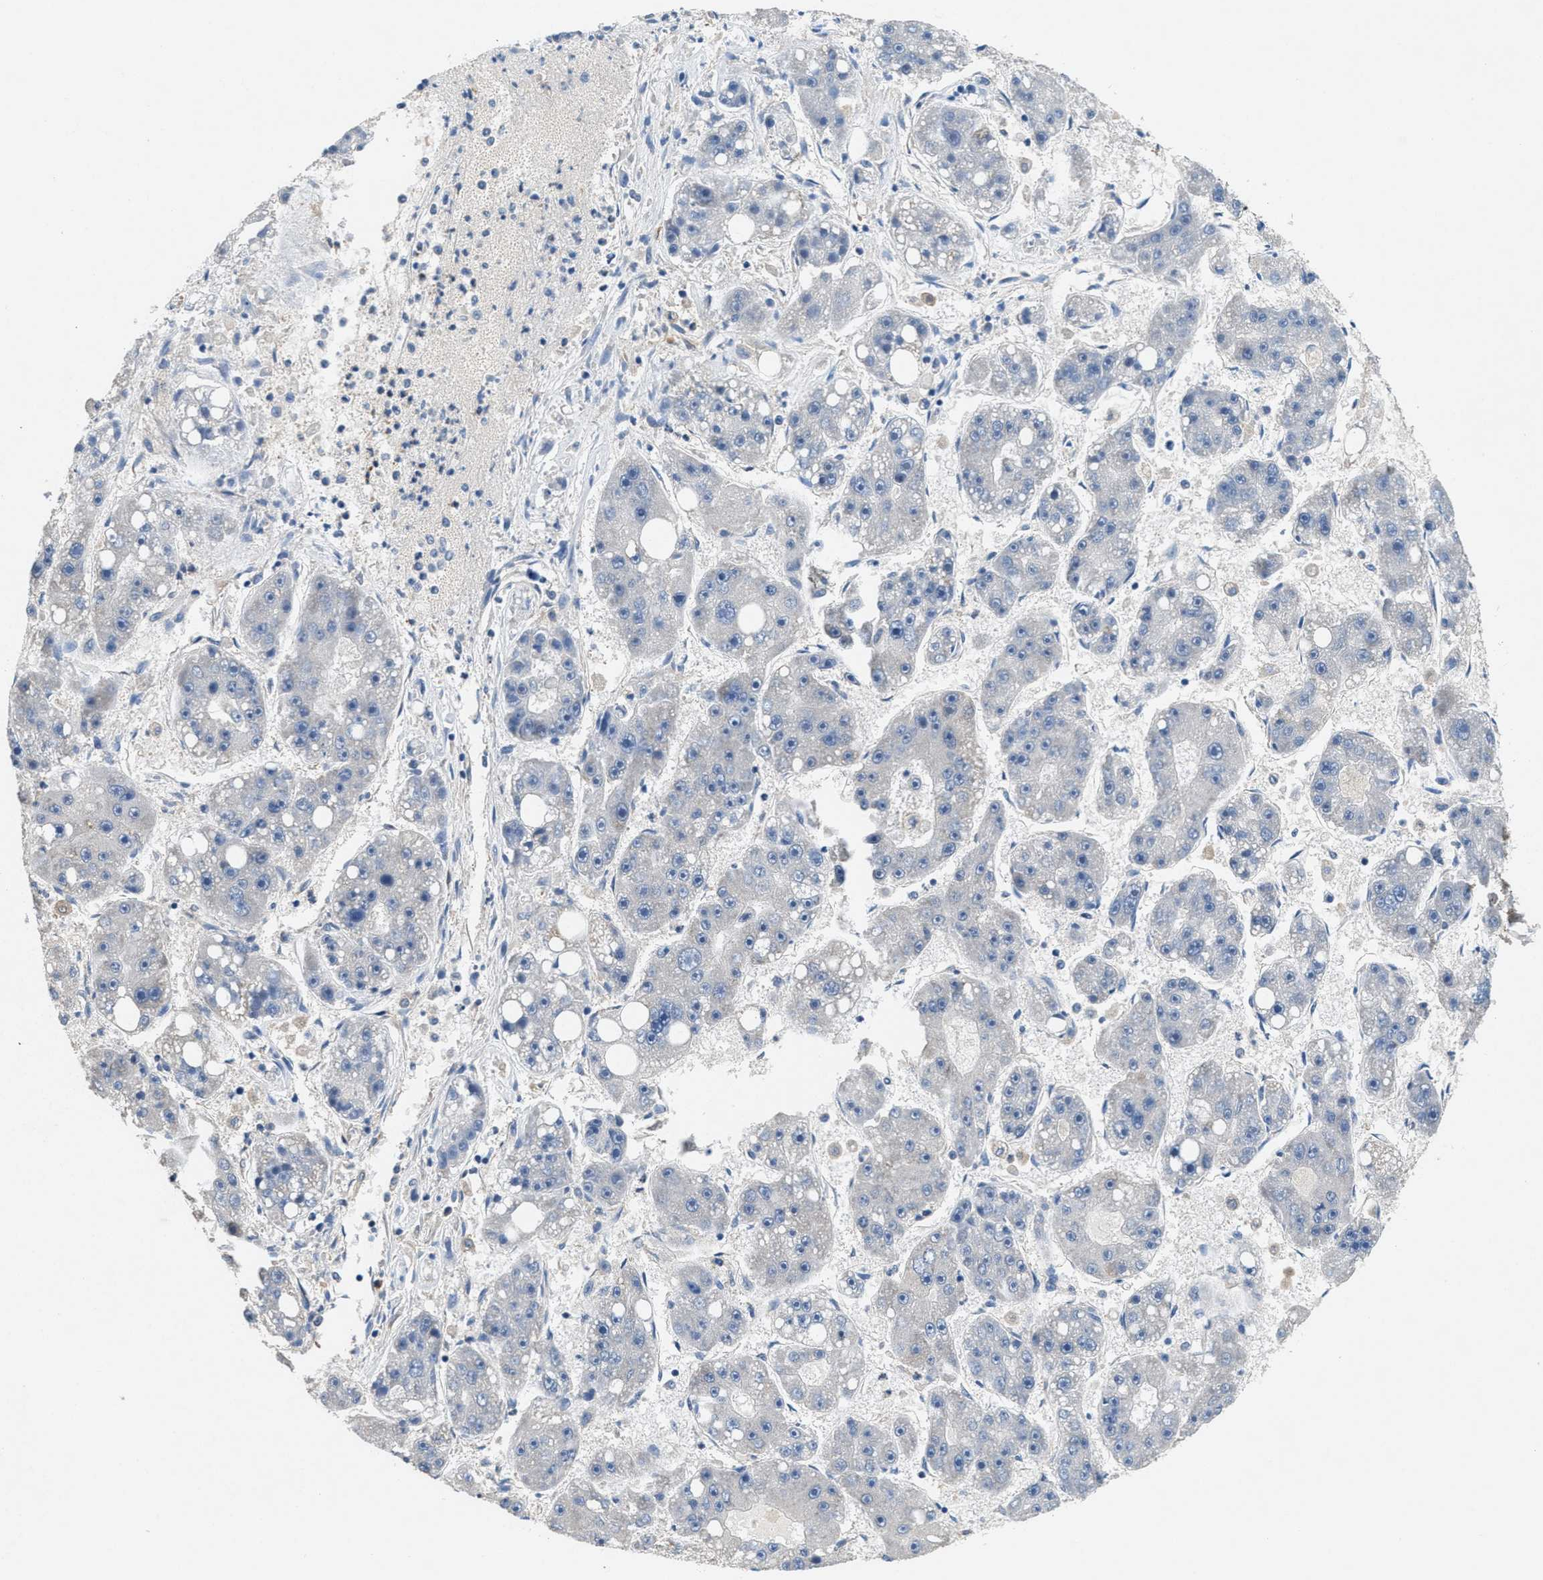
{"staining": {"intensity": "negative", "quantity": "none", "location": "none"}, "tissue": "liver cancer", "cell_type": "Tumor cells", "image_type": "cancer", "snomed": [{"axis": "morphology", "description": "Carcinoma, Hepatocellular, NOS"}, {"axis": "topography", "description": "Liver"}], "caption": "Tumor cells show no significant protein positivity in hepatocellular carcinoma (liver).", "gene": "DGKE", "patient": {"sex": "female", "age": 61}}